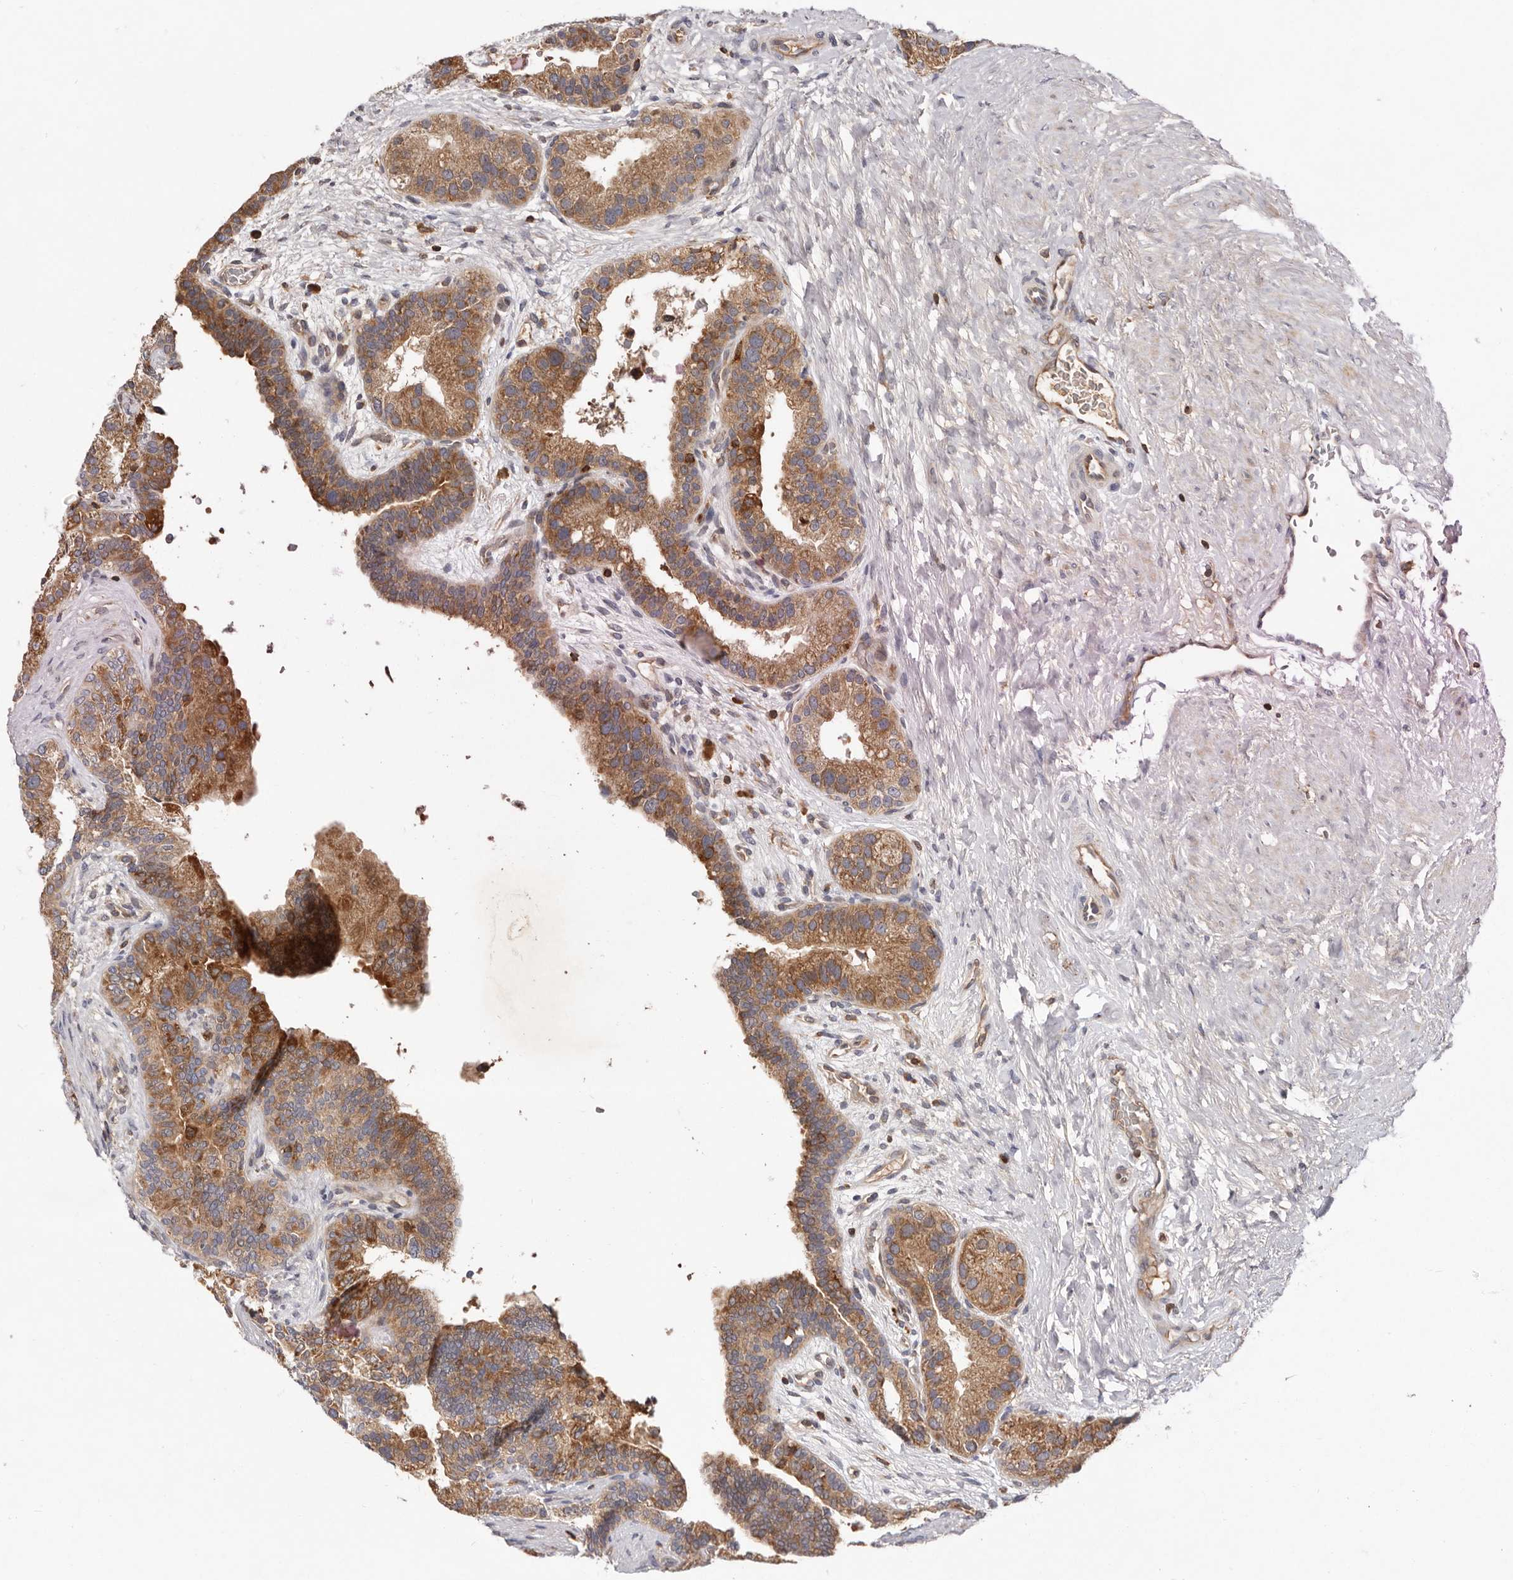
{"staining": {"intensity": "moderate", "quantity": ">75%", "location": "cytoplasmic/membranous"}, "tissue": "prostate cancer", "cell_type": "Tumor cells", "image_type": "cancer", "snomed": [{"axis": "morphology", "description": "Adenocarcinoma, High grade"}, {"axis": "topography", "description": "Prostate"}], "caption": "This is a histology image of IHC staining of prostate high-grade adenocarcinoma, which shows moderate positivity in the cytoplasmic/membranous of tumor cells.", "gene": "RNF213", "patient": {"sex": "male", "age": 56}}